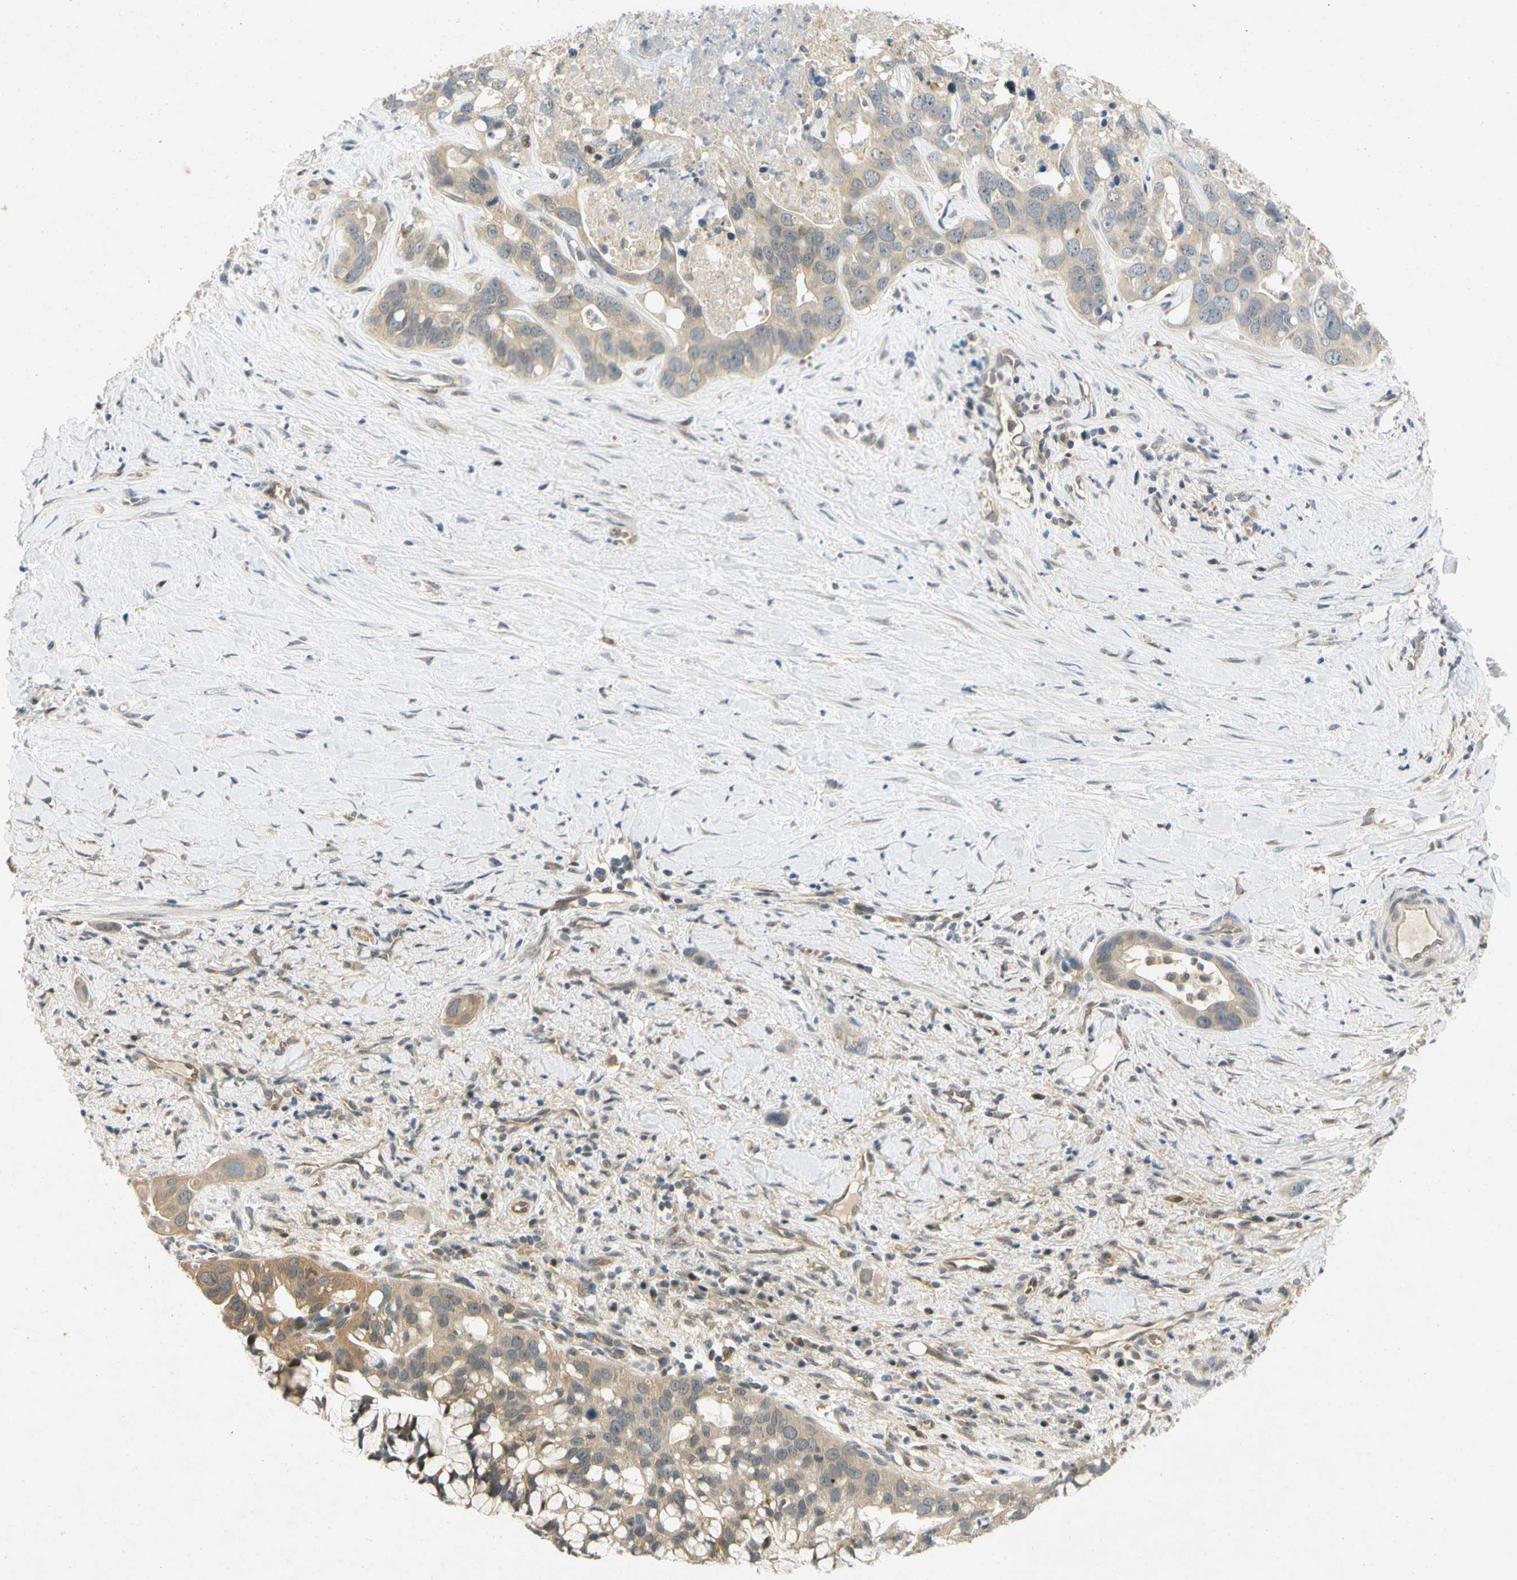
{"staining": {"intensity": "weak", "quantity": ">75%", "location": "cytoplasmic/membranous"}, "tissue": "liver cancer", "cell_type": "Tumor cells", "image_type": "cancer", "snomed": [{"axis": "morphology", "description": "Cholangiocarcinoma"}, {"axis": "topography", "description": "Liver"}], "caption": "Immunohistochemical staining of cholangiocarcinoma (liver) demonstrates weak cytoplasmic/membranous protein staining in about >75% of tumor cells.", "gene": "GATD1", "patient": {"sex": "female", "age": 65}}